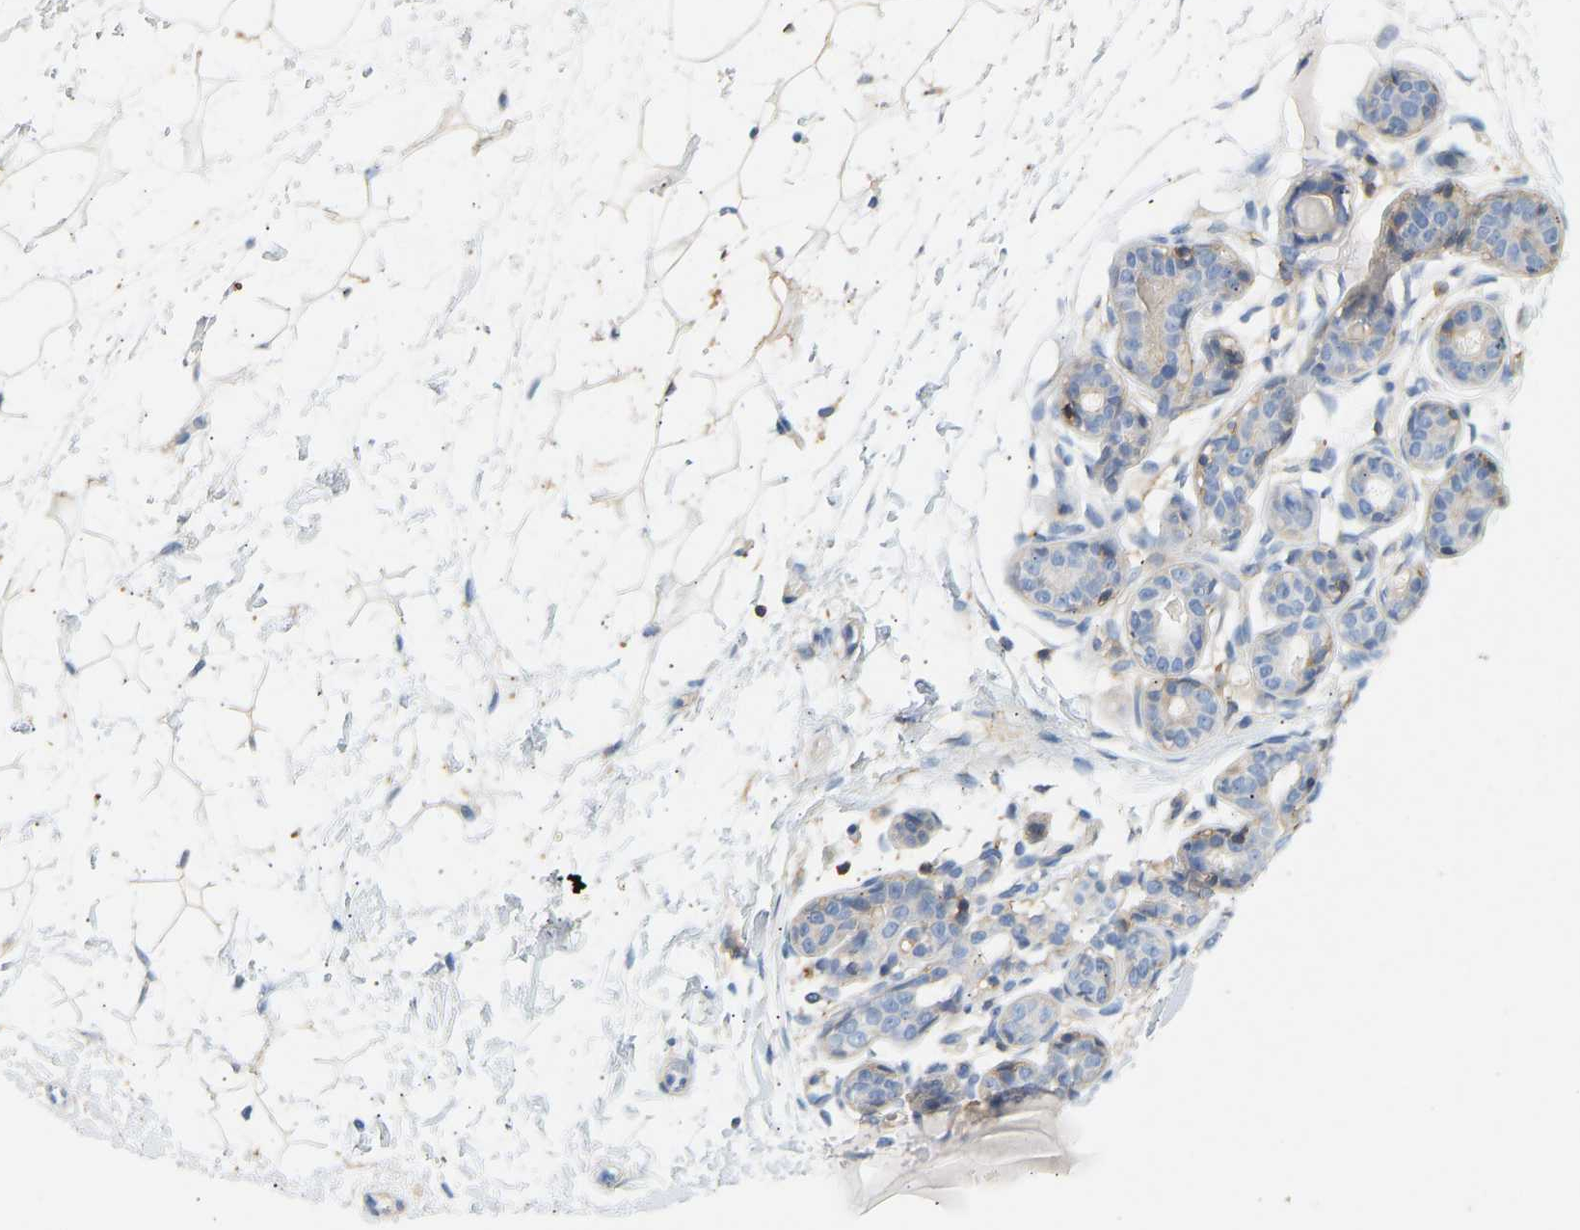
{"staining": {"intensity": "weak", "quantity": ">75%", "location": "cytoplasmic/membranous"}, "tissue": "breast", "cell_type": "Adipocytes", "image_type": "normal", "snomed": [{"axis": "morphology", "description": "Normal tissue, NOS"}, {"axis": "topography", "description": "Breast"}], "caption": "Breast stained with DAB (3,3'-diaminobenzidine) IHC exhibits low levels of weak cytoplasmic/membranous expression in about >75% of adipocytes.", "gene": "BVES", "patient": {"sex": "female", "age": 22}}